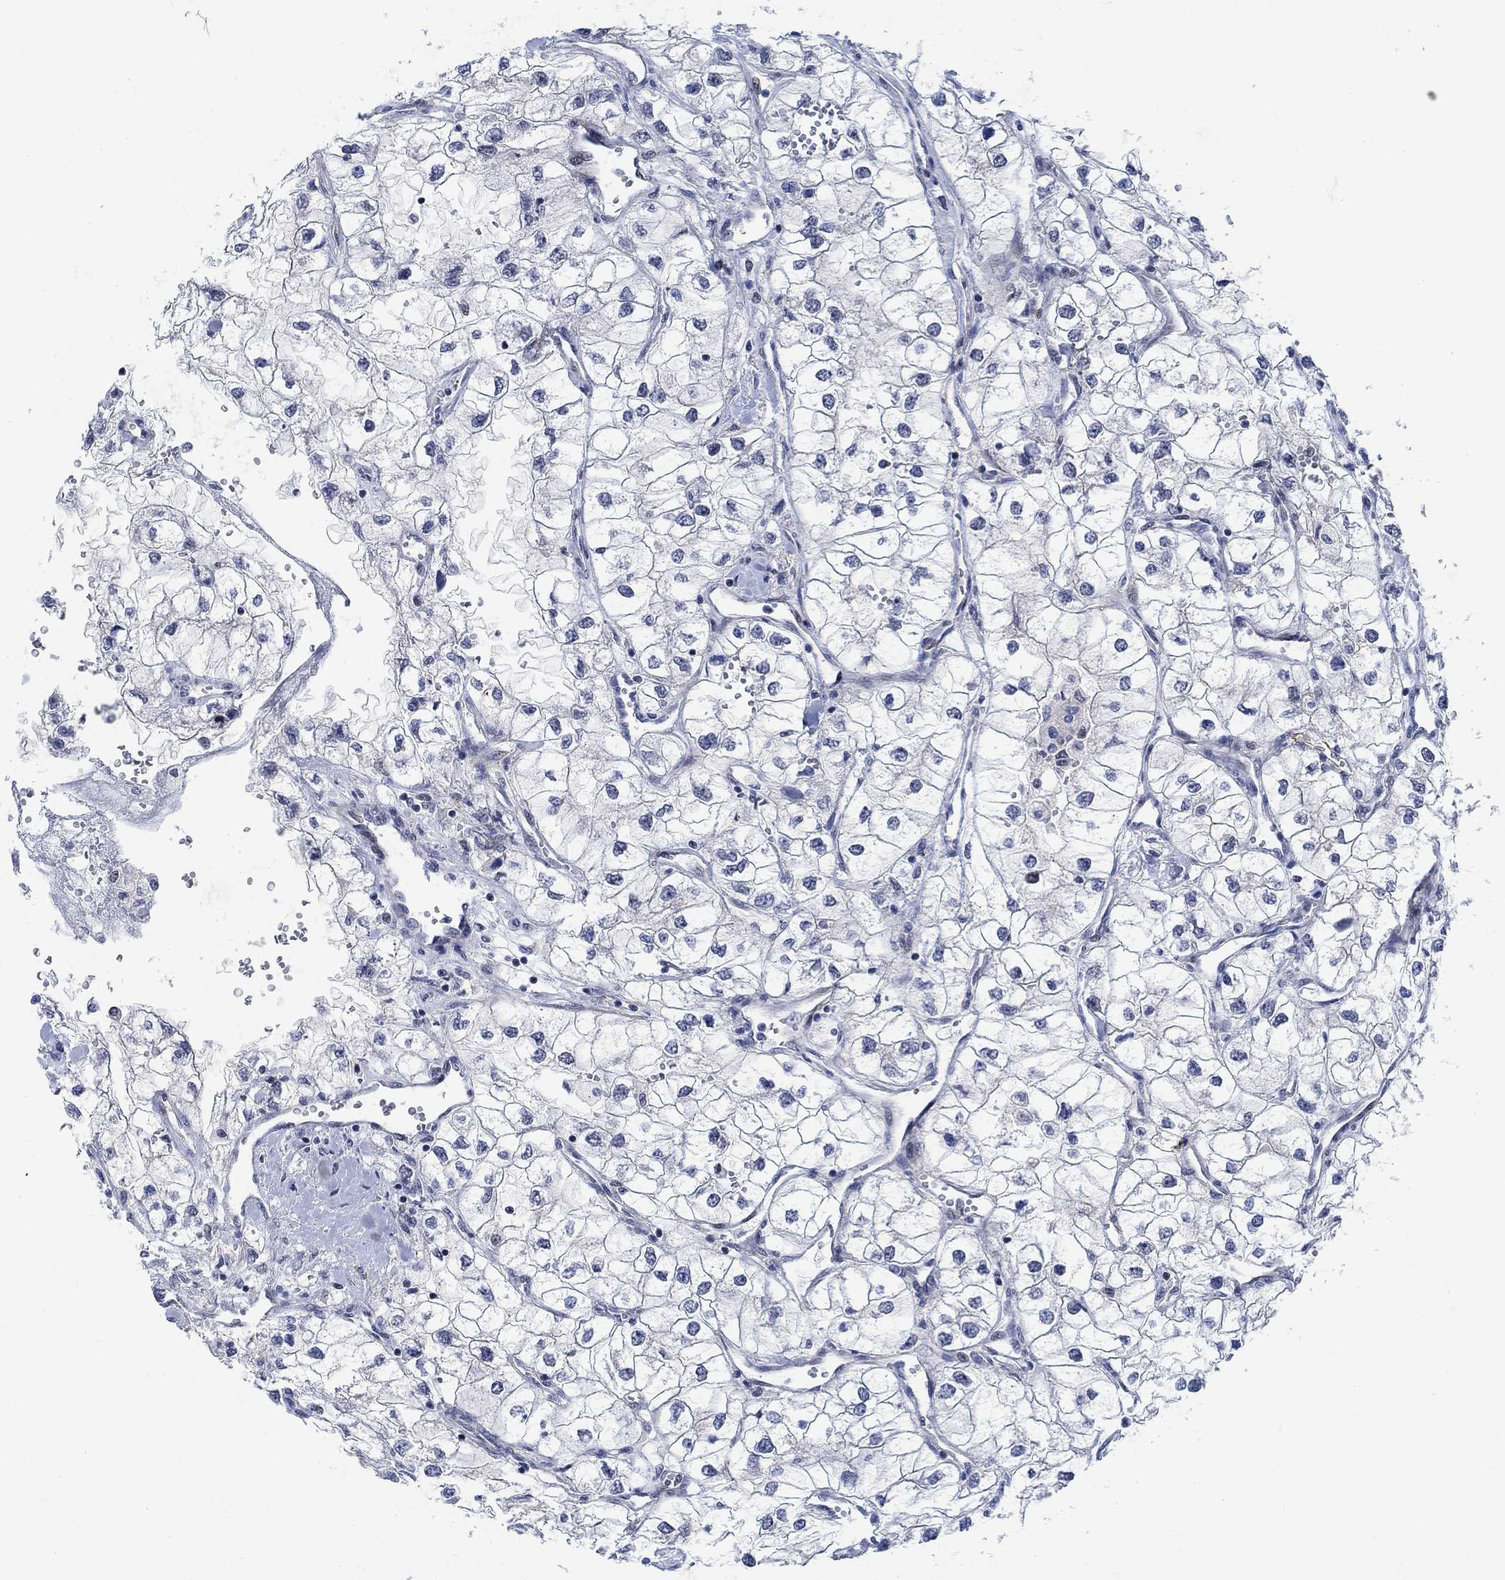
{"staining": {"intensity": "negative", "quantity": "none", "location": "none"}, "tissue": "renal cancer", "cell_type": "Tumor cells", "image_type": "cancer", "snomed": [{"axis": "morphology", "description": "Adenocarcinoma, NOS"}, {"axis": "topography", "description": "Kidney"}], "caption": "Adenocarcinoma (renal) was stained to show a protein in brown. There is no significant staining in tumor cells.", "gene": "KCNH8", "patient": {"sex": "male", "age": 59}}